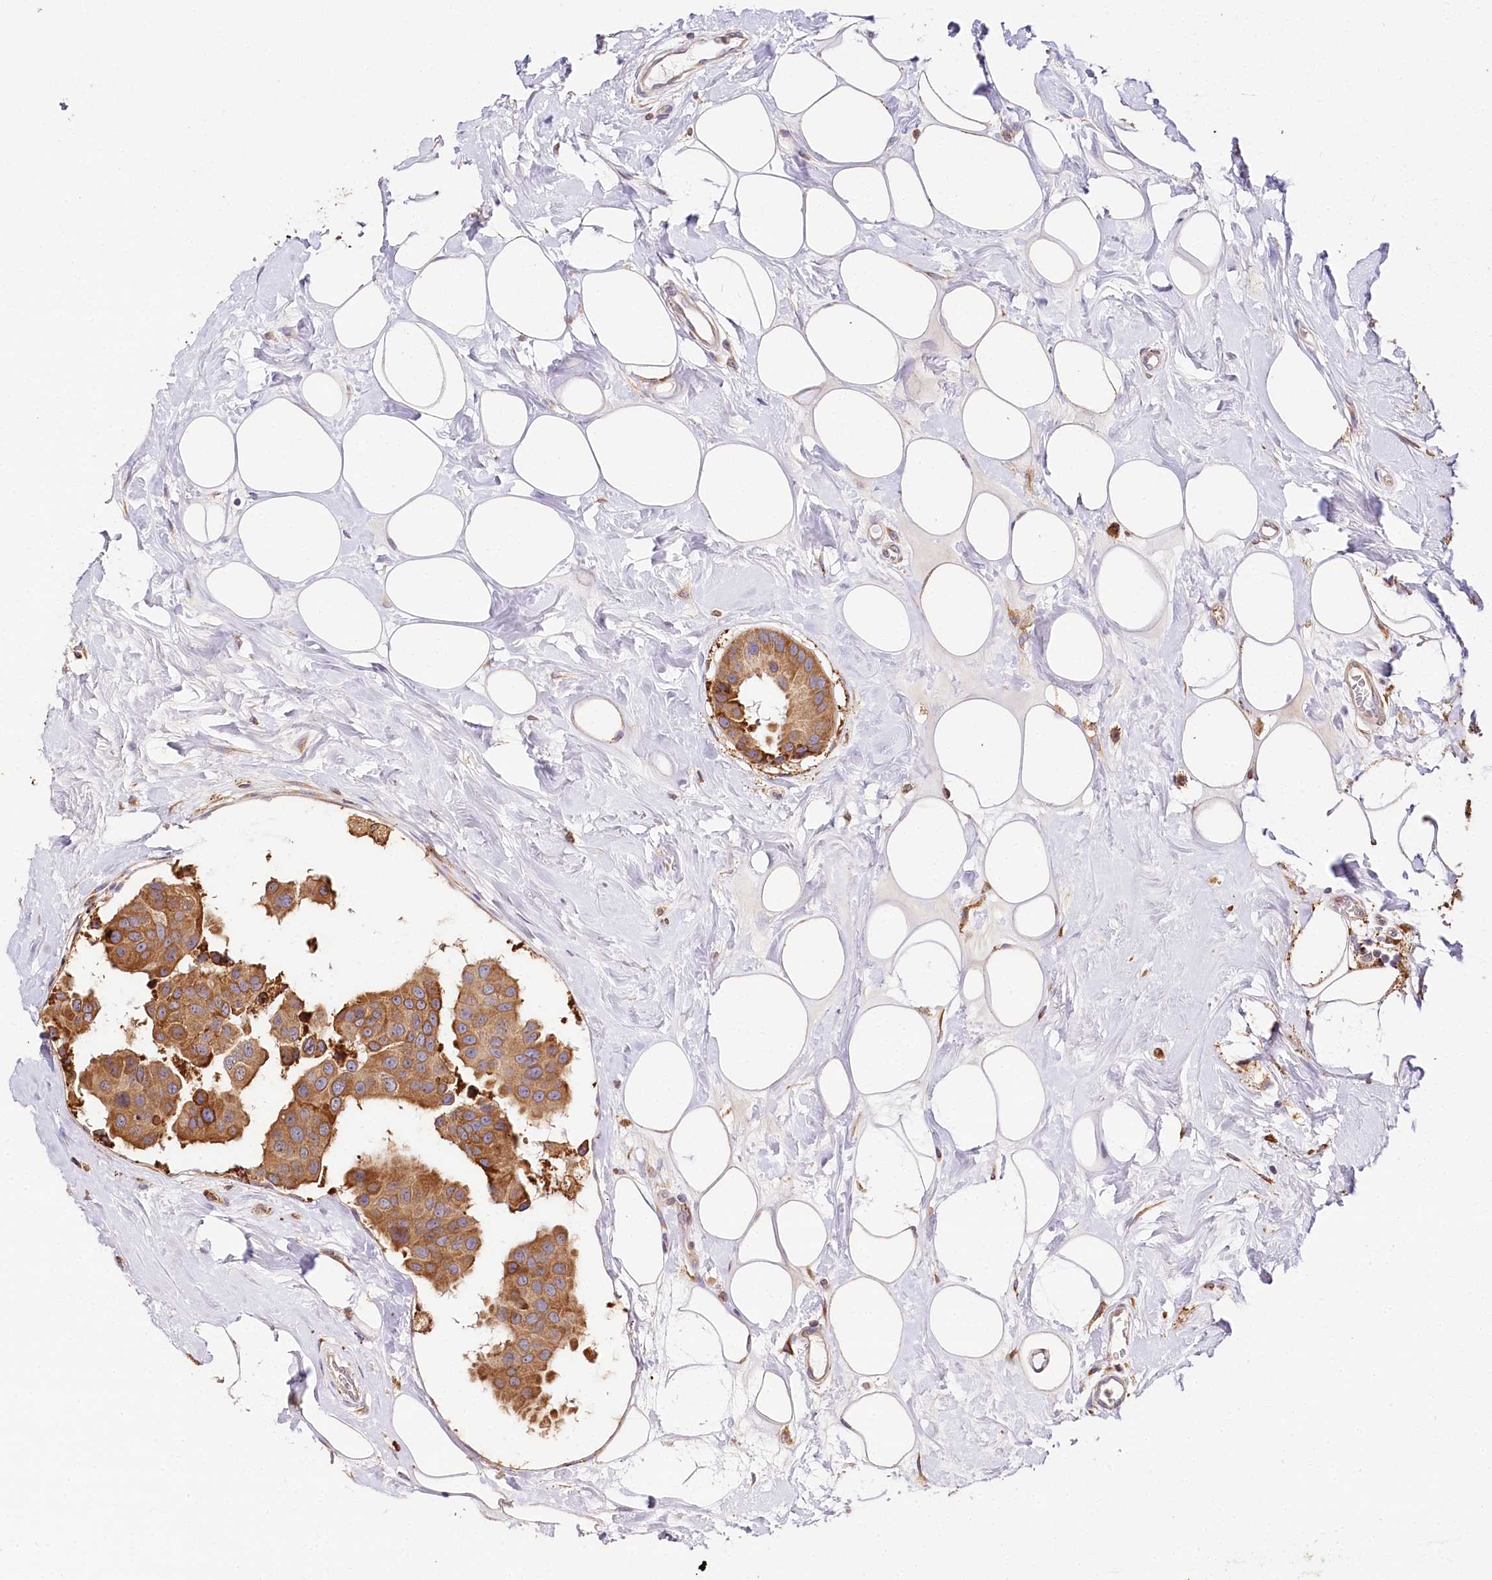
{"staining": {"intensity": "strong", "quantity": ">75%", "location": "cytoplasmic/membranous"}, "tissue": "breast cancer", "cell_type": "Tumor cells", "image_type": "cancer", "snomed": [{"axis": "morphology", "description": "Normal tissue, NOS"}, {"axis": "morphology", "description": "Duct carcinoma"}, {"axis": "topography", "description": "Breast"}], "caption": "Tumor cells display high levels of strong cytoplasmic/membranous expression in about >75% of cells in breast intraductal carcinoma.", "gene": "VEGFA", "patient": {"sex": "female", "age": 39}}